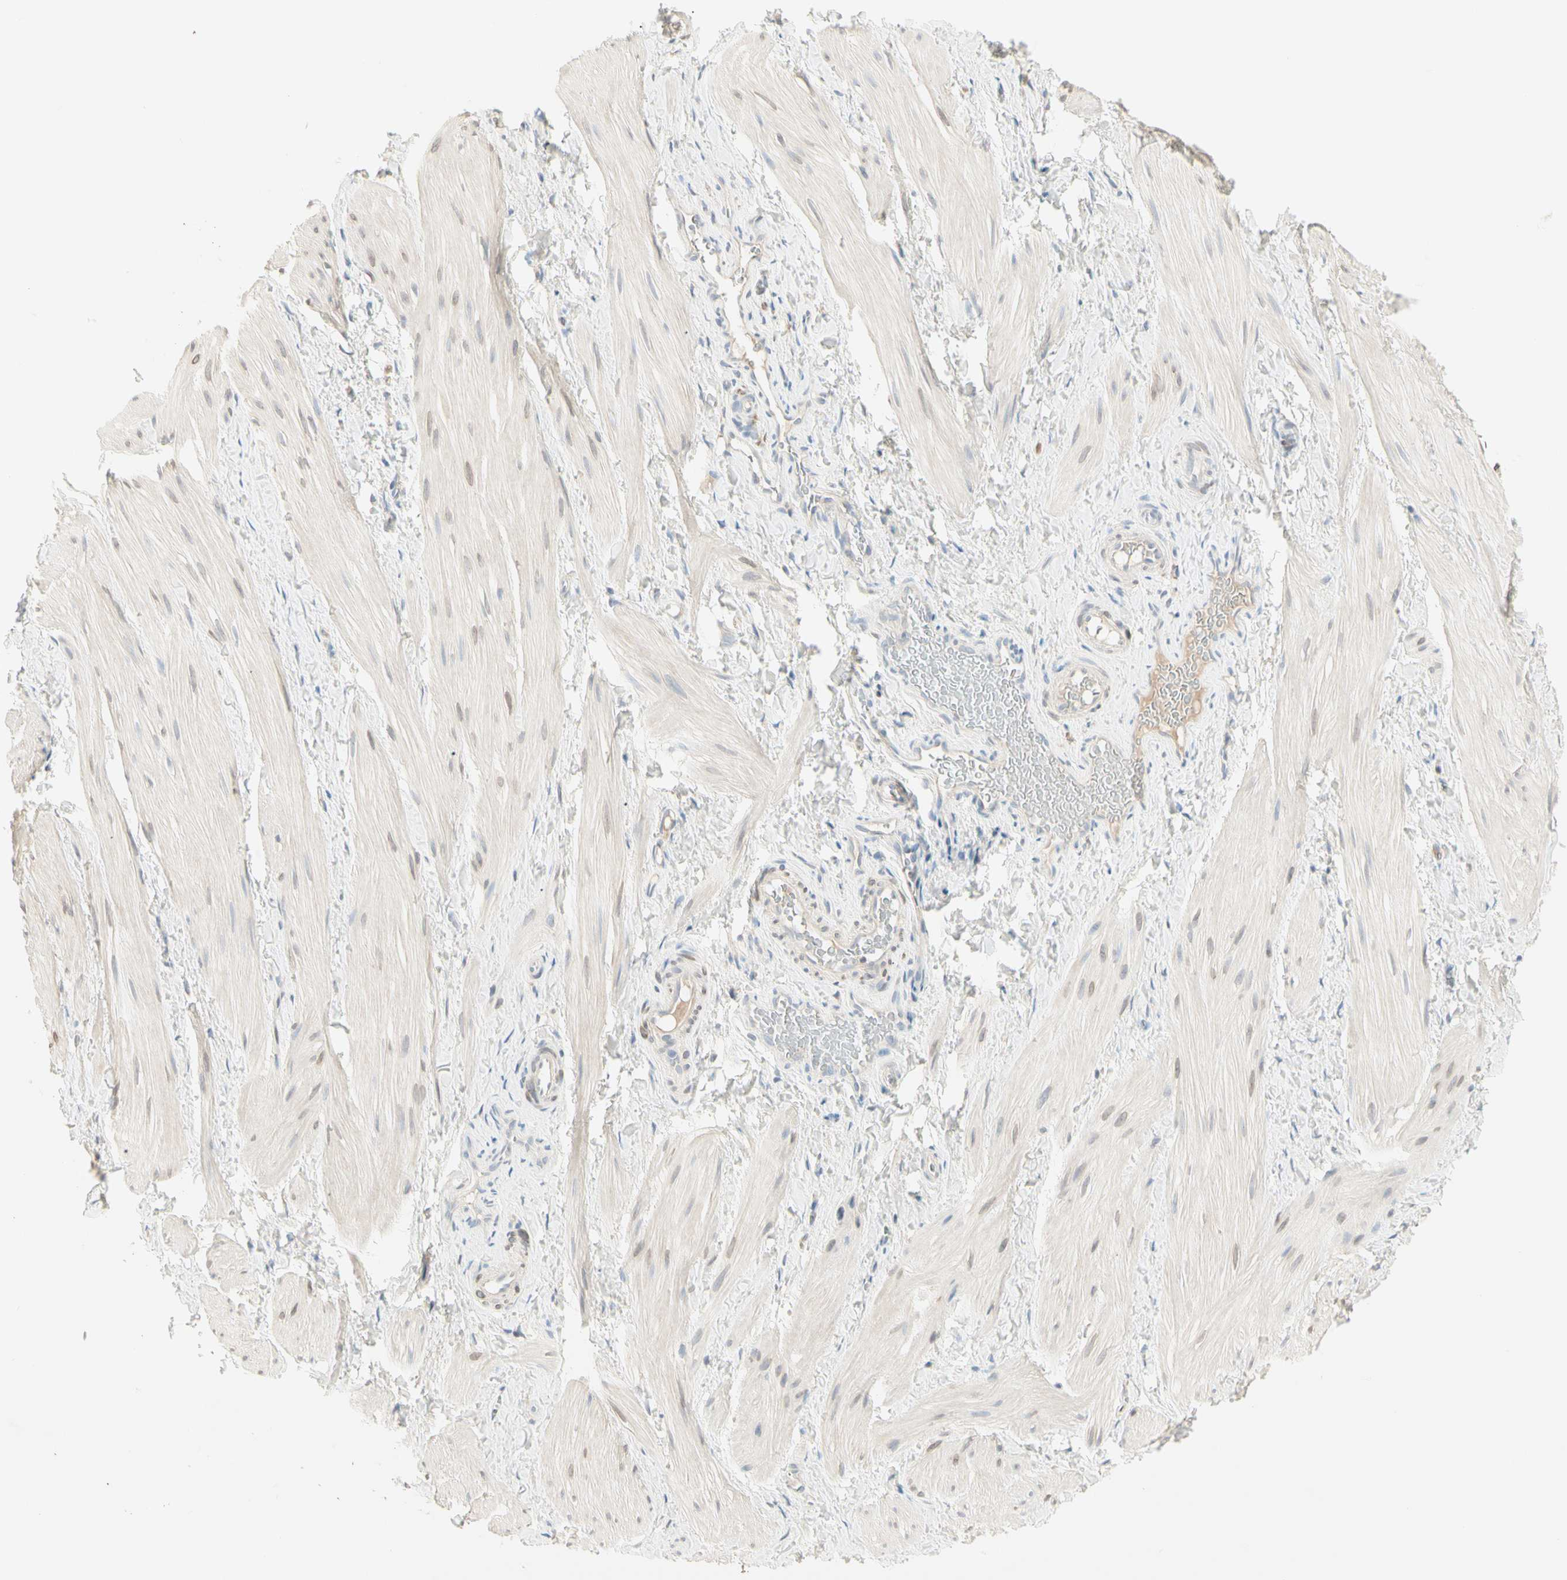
{"staining": {"intensity": "negative", "quantity": "none", "location": "none"}, "tissue": "smooth muscle", "cell_type": "Smooth muscle cells", "image_type": "normal", "snomed": [{"axis": "morphology", "description": "Normal tissue, NOS"}, {"axis": "topography", "description": "Smooth muscle"}], "caption": "IHC of benign smooth muscle exhibits no positivity in smooth muscle cells.", "gene": "ALDH18A1", "patient": {"sex": "male", "age": 16}}